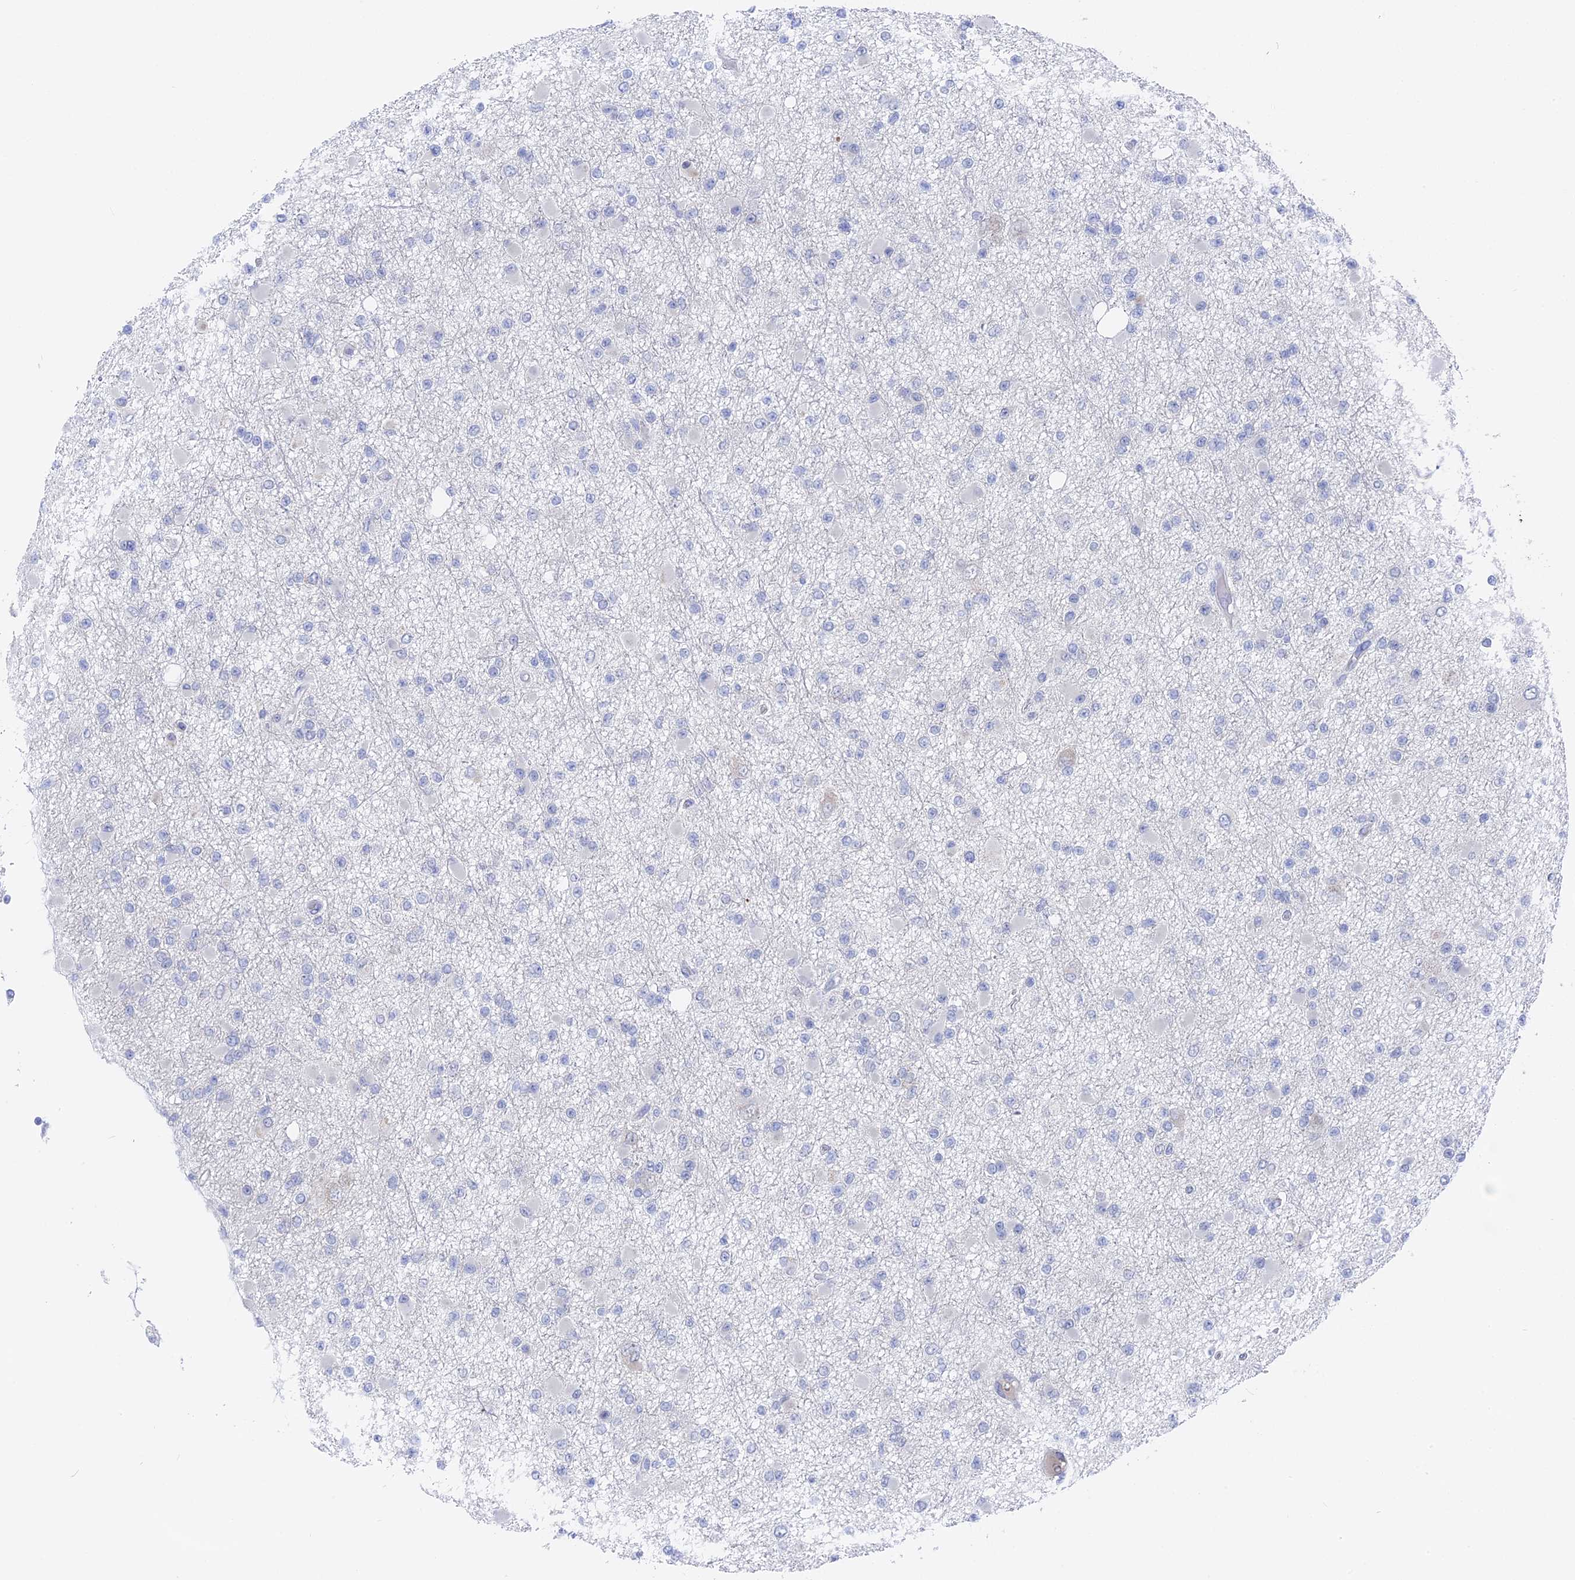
{"staining": {"intensity": "negative", "quantity": "none", "location": "none"}, "tissue": "glioma", "cell_type": "Tumor cells", "image_type": "cancer", "snomed": [{"axis": "morphology", "description": "Glioma, malignant, Low grade"}, {"axis": "topography", "description": "Brain"}], "caption": "Glioma was stained to show a protein in brown. There is no significant staining in tumor cells.", "gene": "DACT3", "patient": {"sex": "female", "age": 22}}